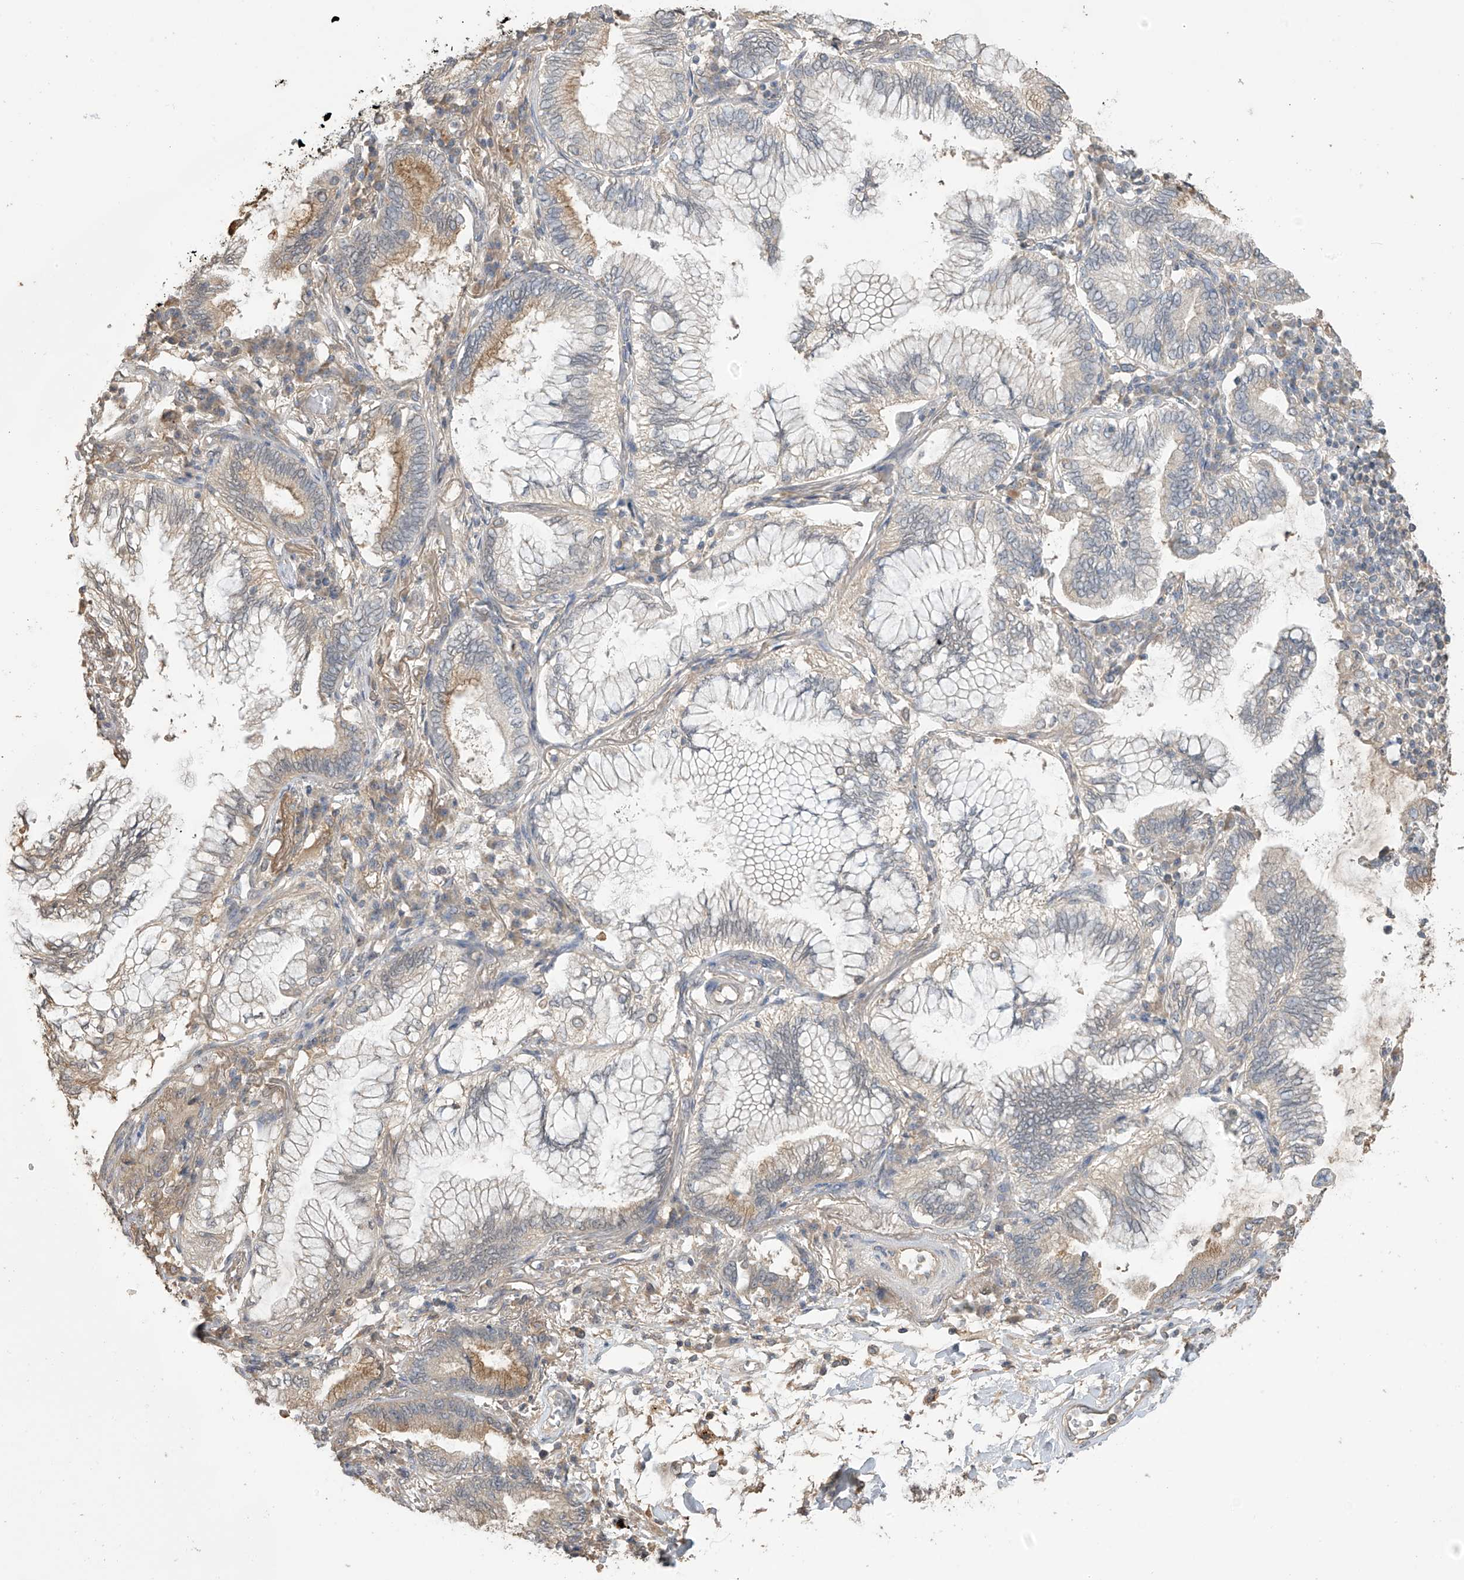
{"staining": {"intensity": "weak", "quantity": "25%-75%", "location": "cytoplasmic/membranous"}, "tissue": "lung cancer", "cell_type": "Tumor cells", "image_type": "cancer", "snomed": [{"axis": "morphology", "description": "Adenocarcinoma, NOS"}, {"axis": "topography", "description": "Lung"}], "caption": "Tumor cells reveal low levels of weak cytoplasmic/membranous positivity in approximately 25%-75% of cells in lung cancer (adenocarcinoma).", "gene": "SLFN14", "patient": {"sex": "female", "age": 70}}